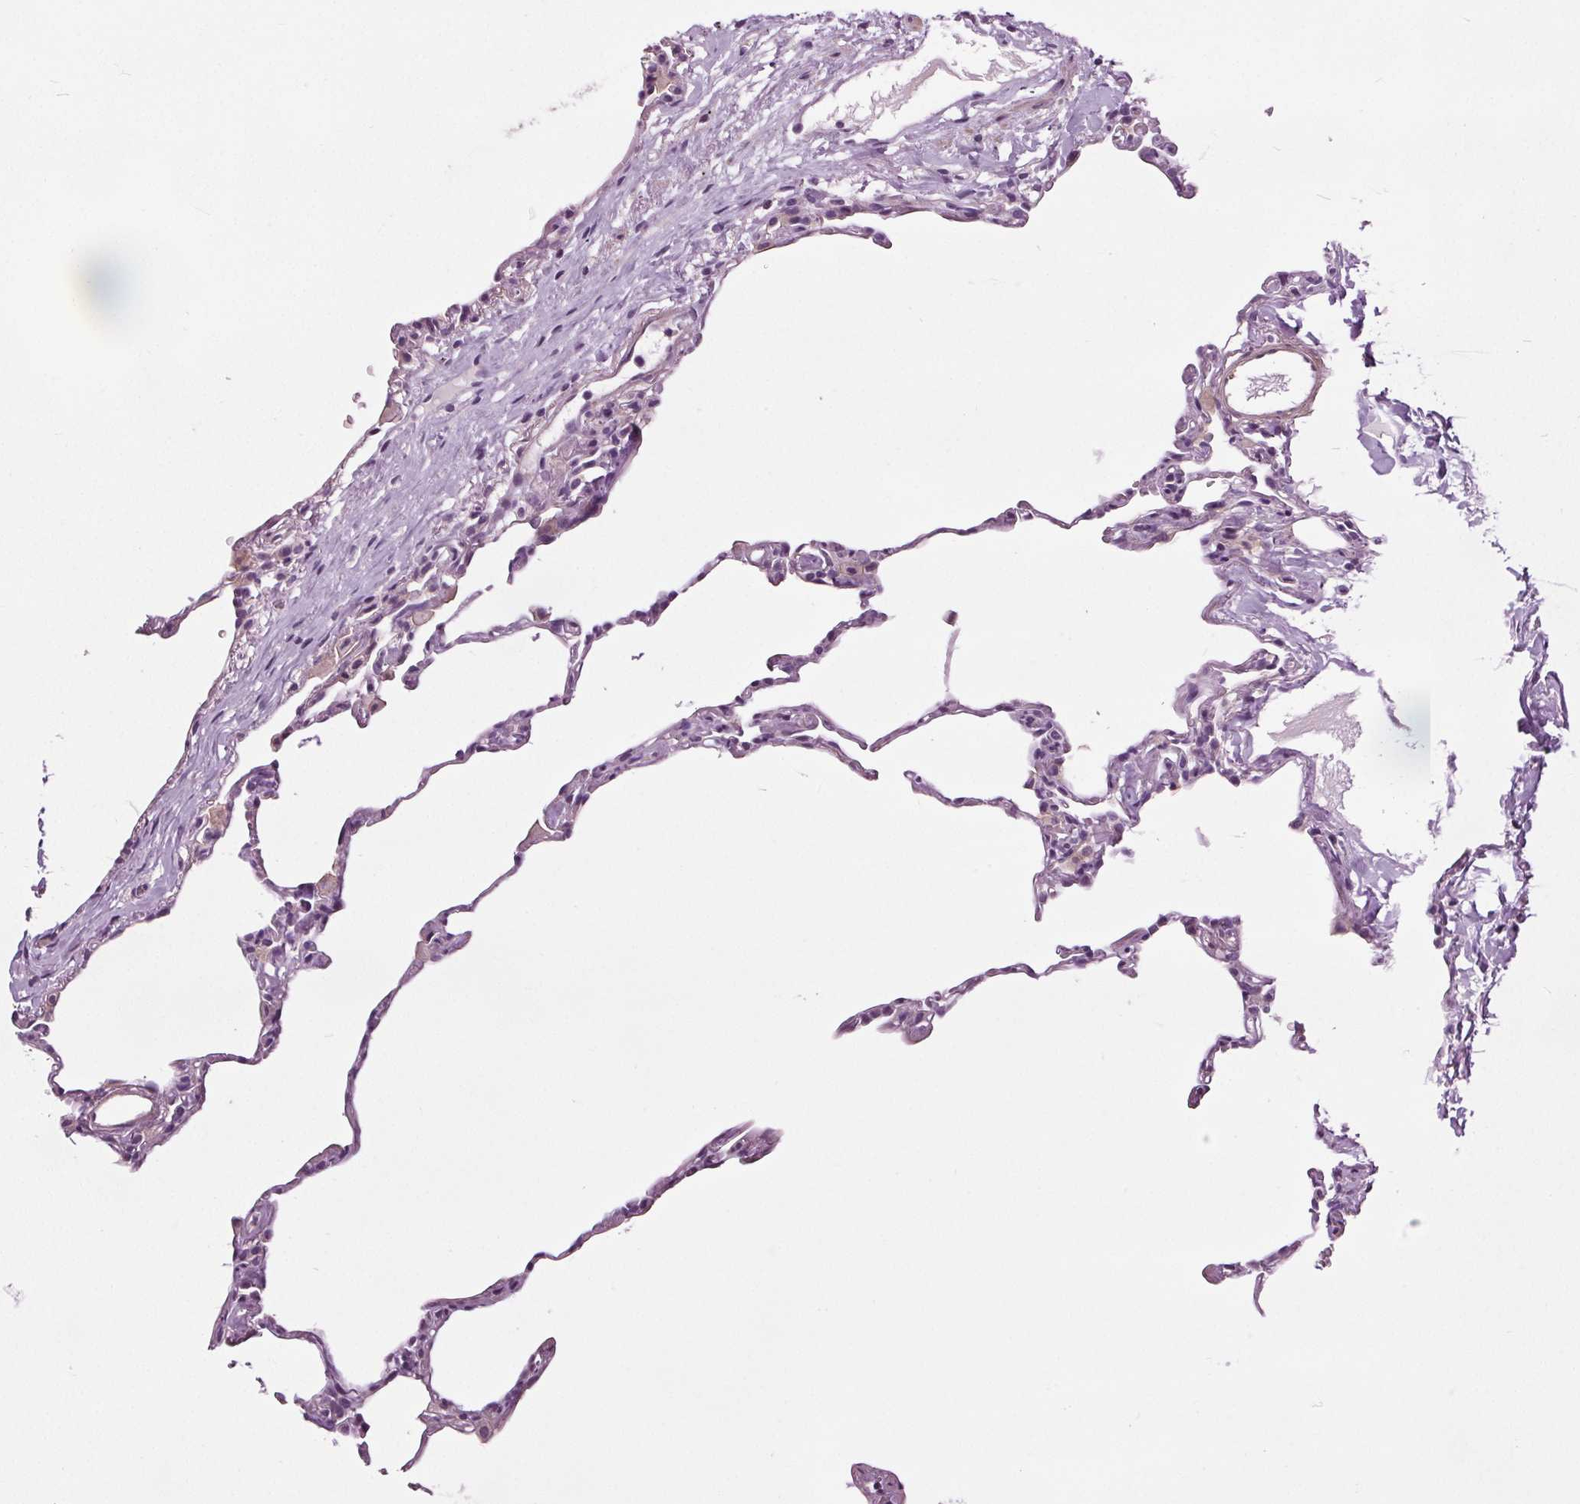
{"staining": {"intensity": "negative", "quantity": "none", "location": "none"}, "tissue": "lung", "cell_type": "Alveolar cells", "image_type": "normal", "snomed": [{"axis": "morphology", "description": "Normal tissue, NOS"}, {"axis": "topography", "description": "Lung"}], "caption": "A high-resolution image shows immunohistochemistry (IHC) staining of benign lung, which reveals no significant staining in alveolar cells.", "gene": "RASA1", "patient": {"sex": "female", "age": 57}}